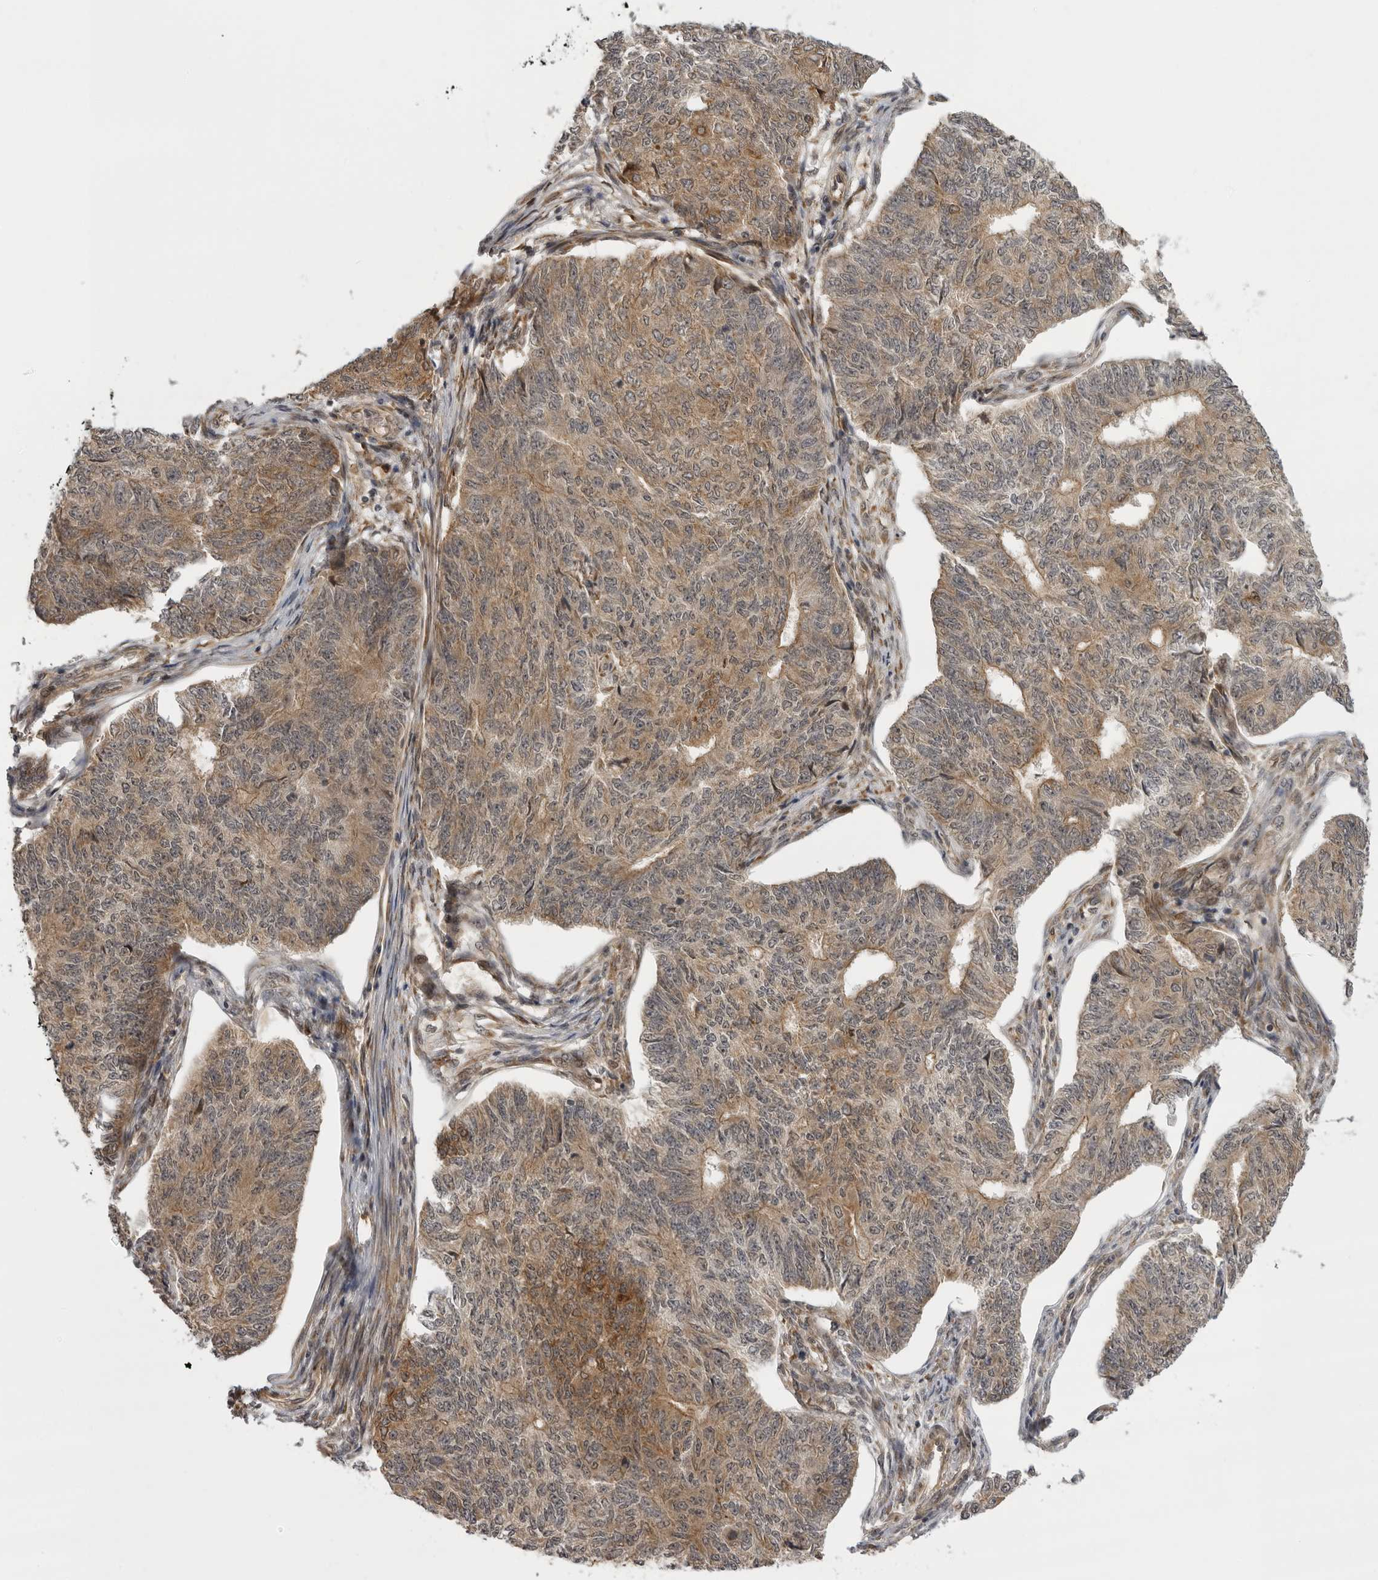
{"staining": {"intensity": "weak", "quantity": ">75%", "location": "cytoplasmic/membranous"}, "tissue": "endometrial cancer", "cell_type": "Tumor cells", "image_type": "cancer", "snomed": [{"axis": "morphology", "description": "Adenocarcinoma, NOS"}, {"axis": "topography", "description": "Endometrium"}], "caption": "There is low levels of weak cytoplasmic/membranous positivity in tumor cells of endometrial cancer, as demonstrated by immunohistochemical staining (brown color).", "gene": "DNAH14", "patient": {"sex": "female", "age": 32}}